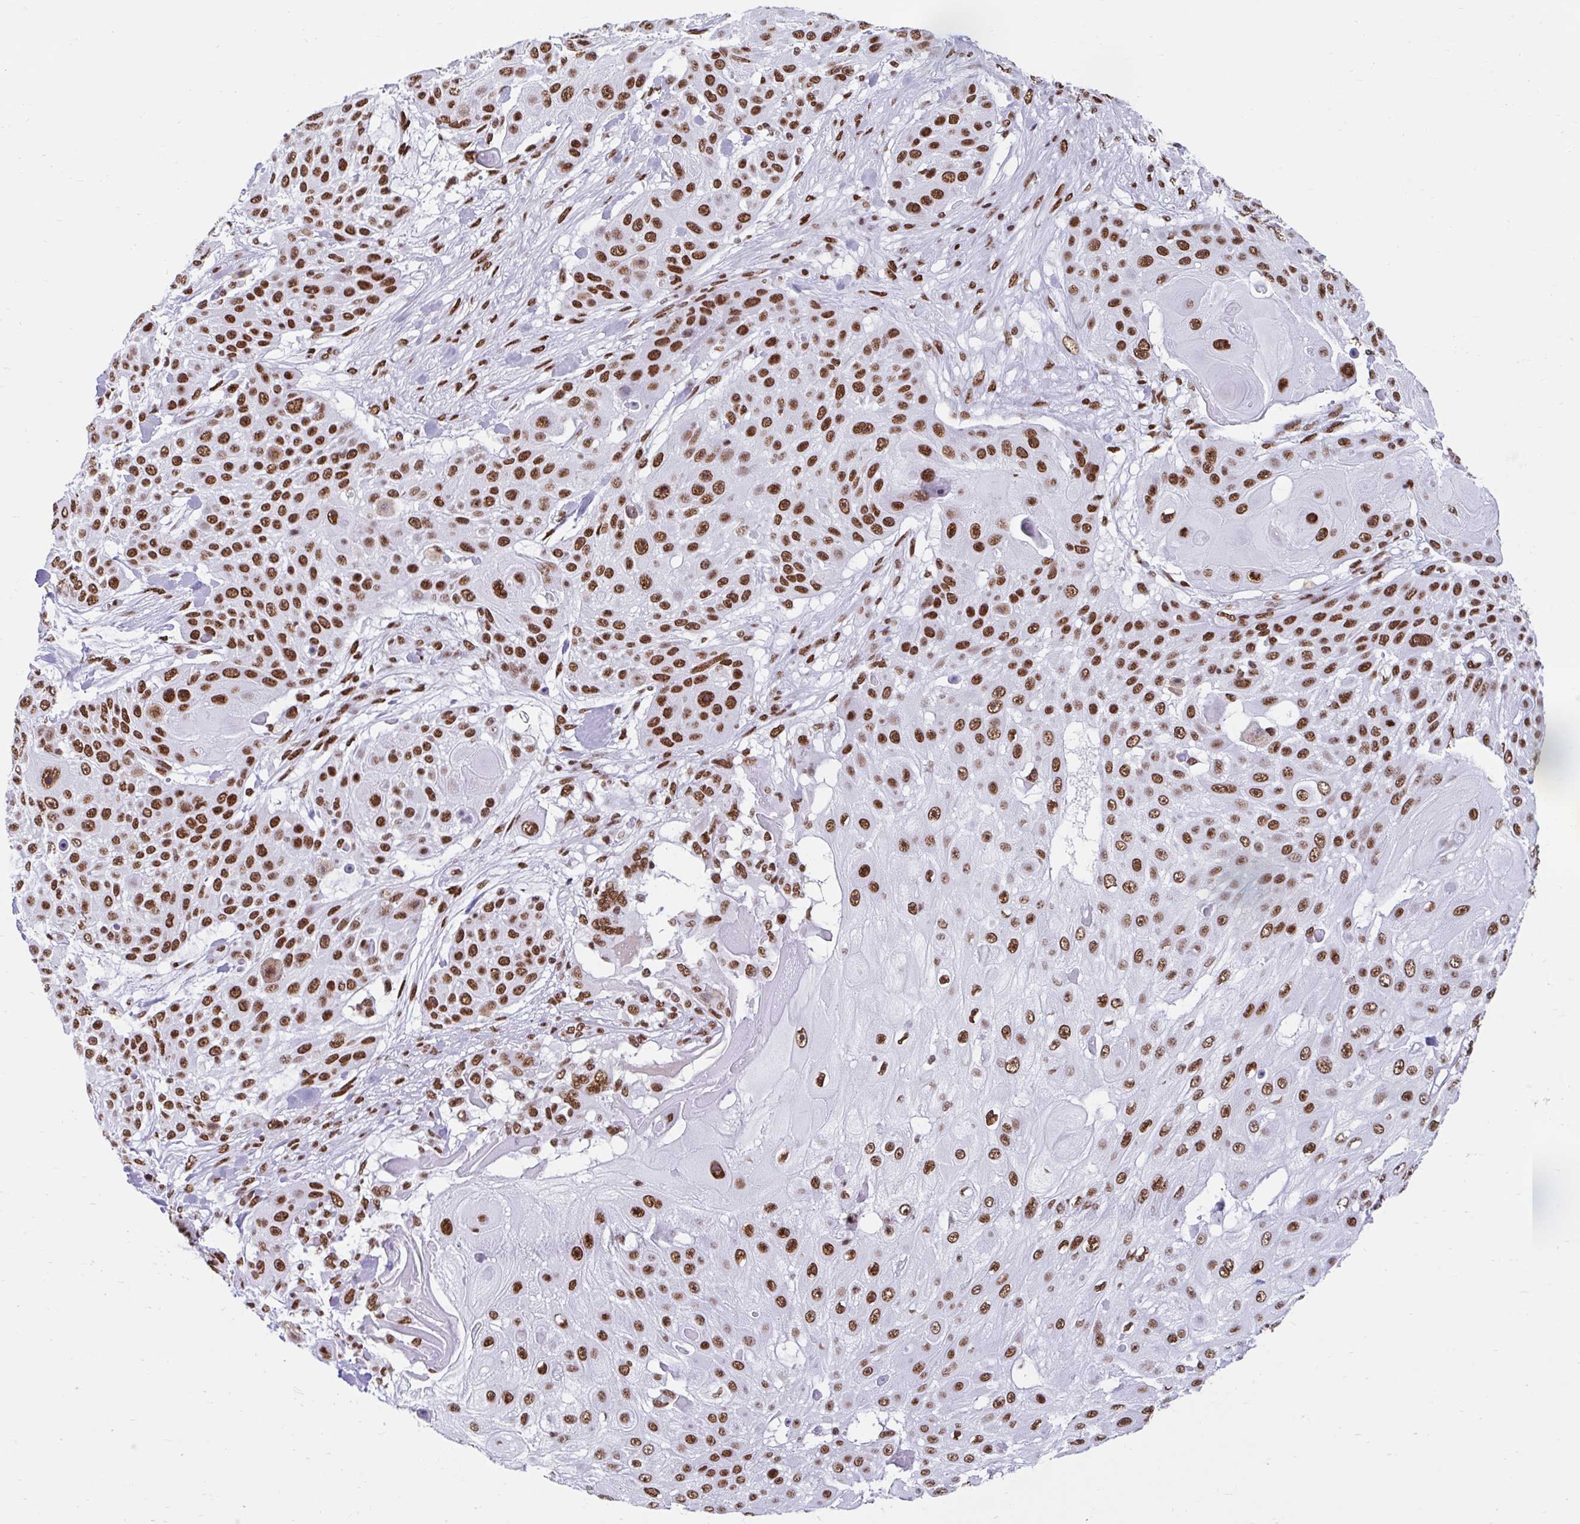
{"staining": {"intensity": "moderate", "quantity": ">75%", "location": "nuclear"}, "tissue": "skin cancer", "cell_type": "Tumor cells", "image_type": "cancer", "snomed": [{"axis": "morphology", "description": "Squamous cell carcinoma, NOS"}, {"axis": "topography", "description": "Skin"}], "caption": "The immunohistochemical stain shows moderate nuclear positivity in tumor cells of squamous cell carcinoma (skin) tissue.", "gene": "KHDRBS1", "patient": {"sex": "female", "age": 86}}